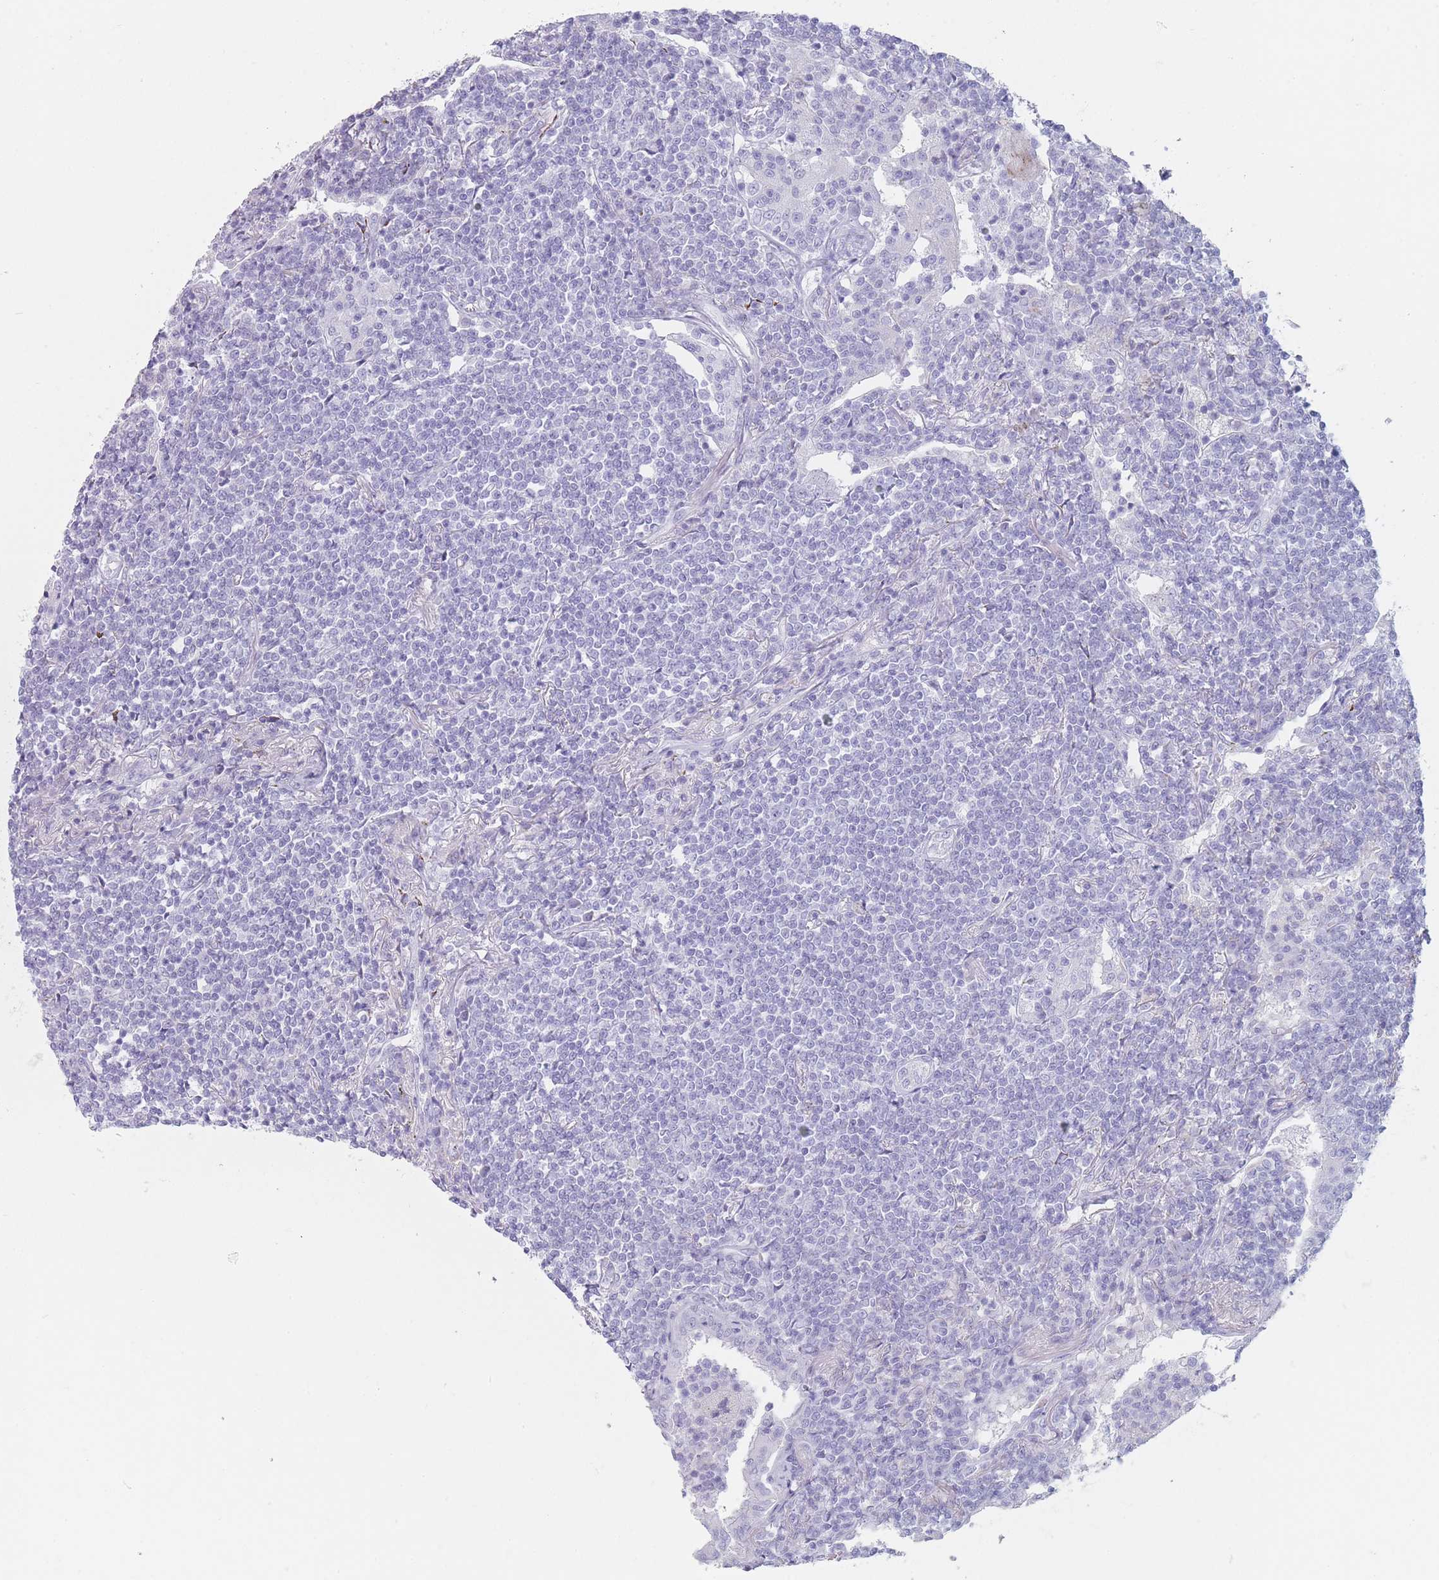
{"staining": {"intensity": "negative", "quantity": "none", "location": "none"}, "tissue": "lymphoma", "cell_type": "Tumor cells", "image_type": "cancer", "snomed": [{"axis": "morphology", "description": "Malignant lymphoma, non-Hodgkin's type, Low grade"}, {"axis": "topography", "description": "Lung"}], "caption": "The histopathology image exhibits no significant positivity in tumor cells of malignant lymphoma, non-Hodgkin's type (low-grade). (Stains: DAB immunohistochemistry (IHC) with hematoxylin counter stain, Microscopy: brightfield microscopy at high magnification).", "gene": "GPR12", "patient": {"sex": "female", "age": 71}}